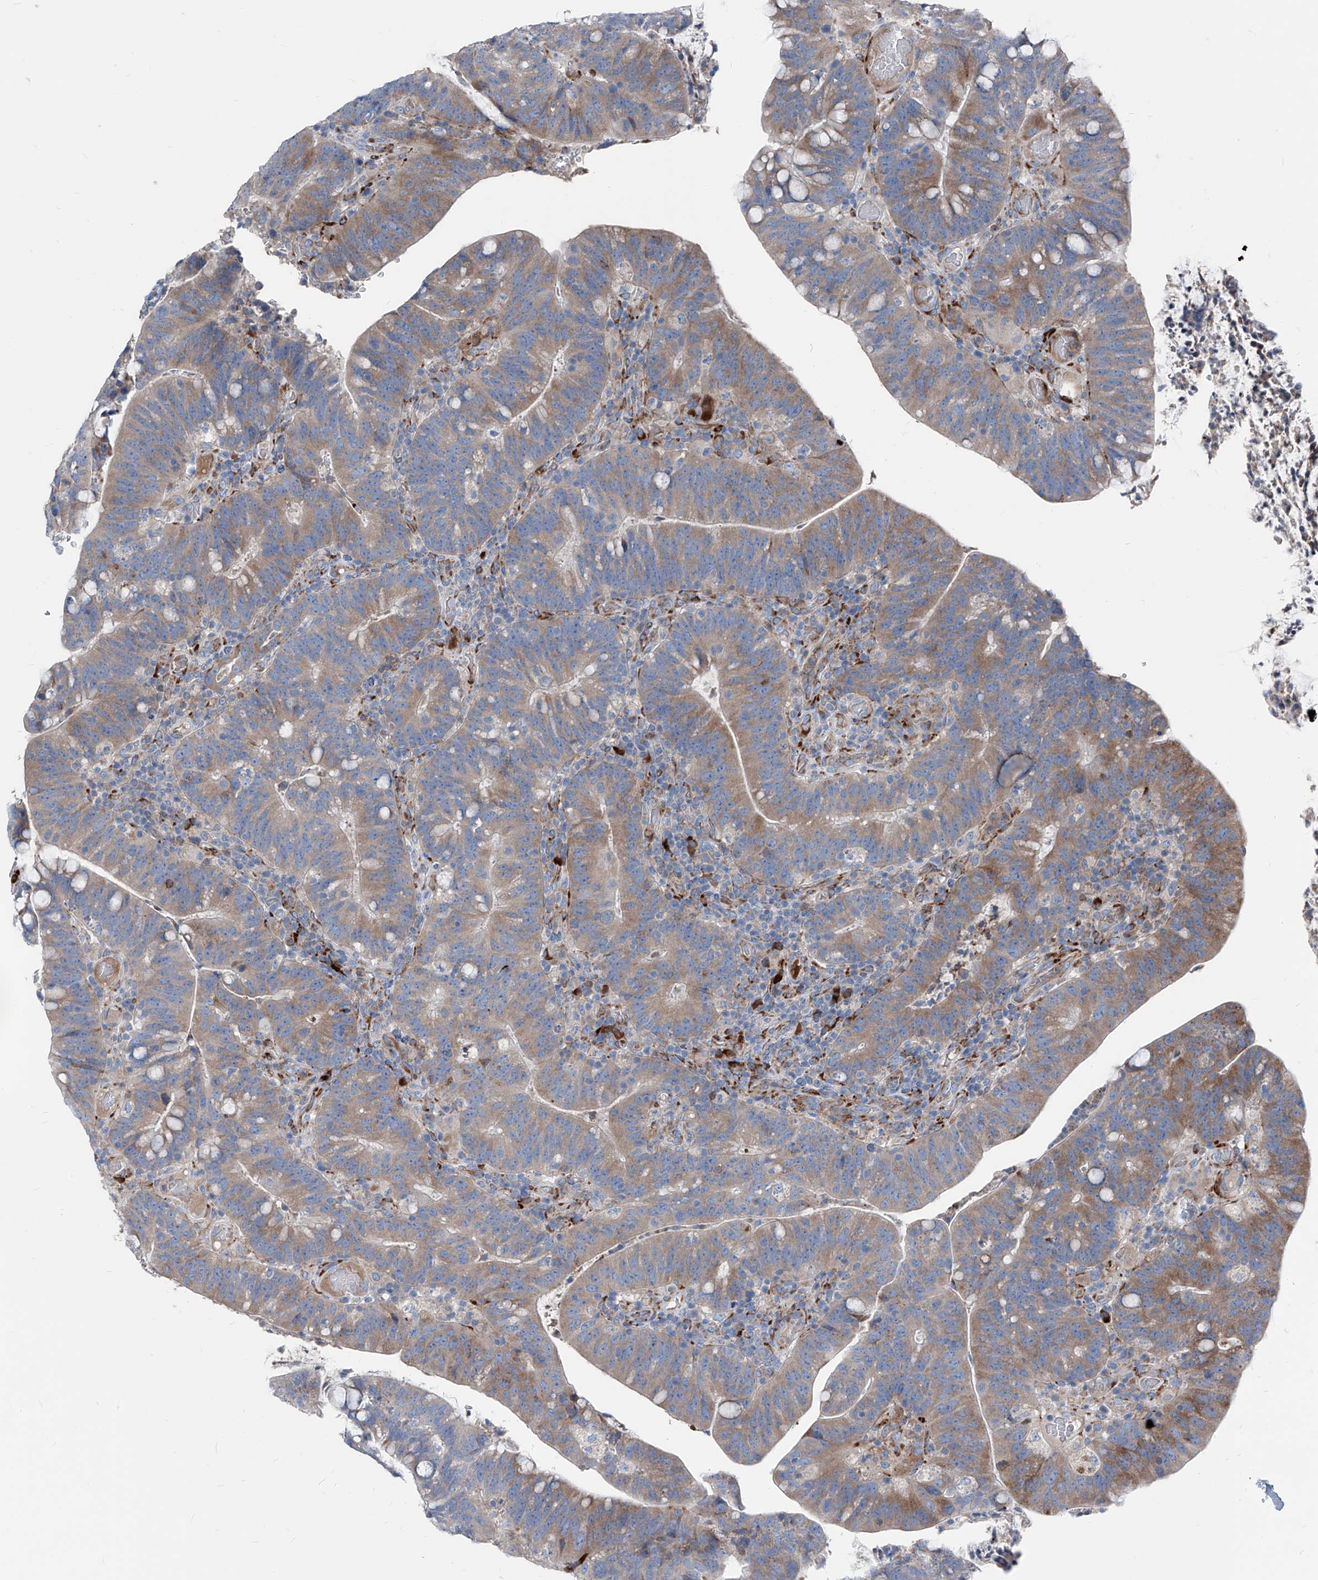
{"staining": {"intensity": "moderate", "quantity": "25%-75%", "location": "cytoplasmic/membranous"}, "tissue": "colorectal cancer", "cell_type": "Tumor cells", "image_type": "cancer", "snomed": [{"axis": "morphology", "description": "Adenocarcinoma, NOS"}, {"axis": "topography", "description": "Colon"}], "caption": "This histopathology image displays colorectal cancer stained with IHC to label a protein in brown. The cytoplasmic/membranous of tumor cells show moderate positivity for the protein. Nuclei are counter-stained blue.", "gene": "IFI27", "patient": {"sex": "female", "age": 66}}